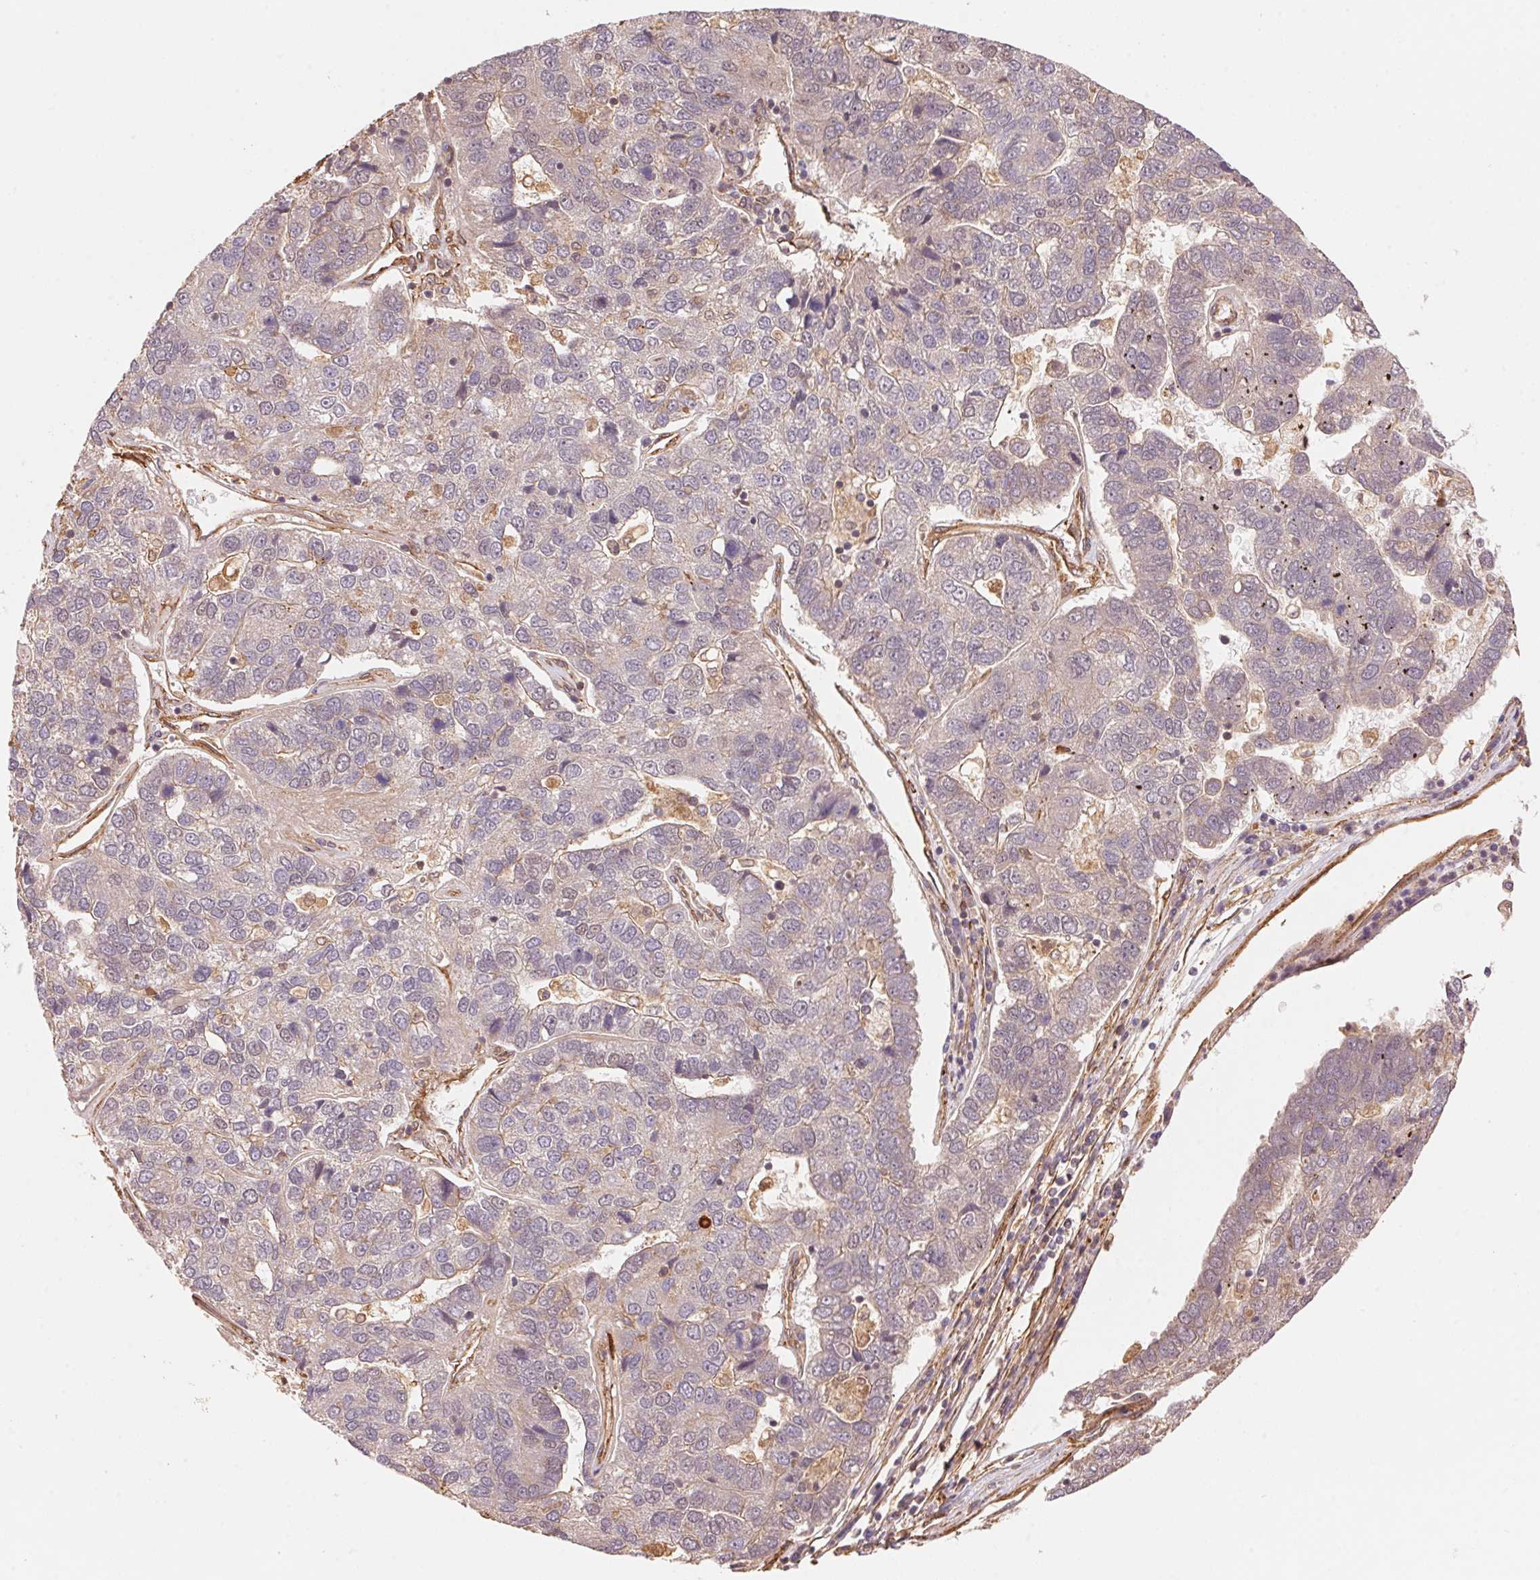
{"staining": {"intensity": "negative", "quantity": "none", "location": "none"}, "tissue": "pancreatic cancer", "cell_type": "Tumor cells", "image_type": "cancer", "snomed": [{"axis": "morphology", "description": "Adenocarcinoma, NOS"}, {"axis": "topography", "description": "Pancreas"}], "caption": "DAB immunohistochemical staining of human adenocarcinoma (pancreatic) demonstrates no significant positivity in tumor cells. (DAB (3,3'-diaminobenzidine) immunohistochemistry with hematoxylin counter stain).", "gene": "TNIP2", "patient": {"sex": "female", "age": 61}}